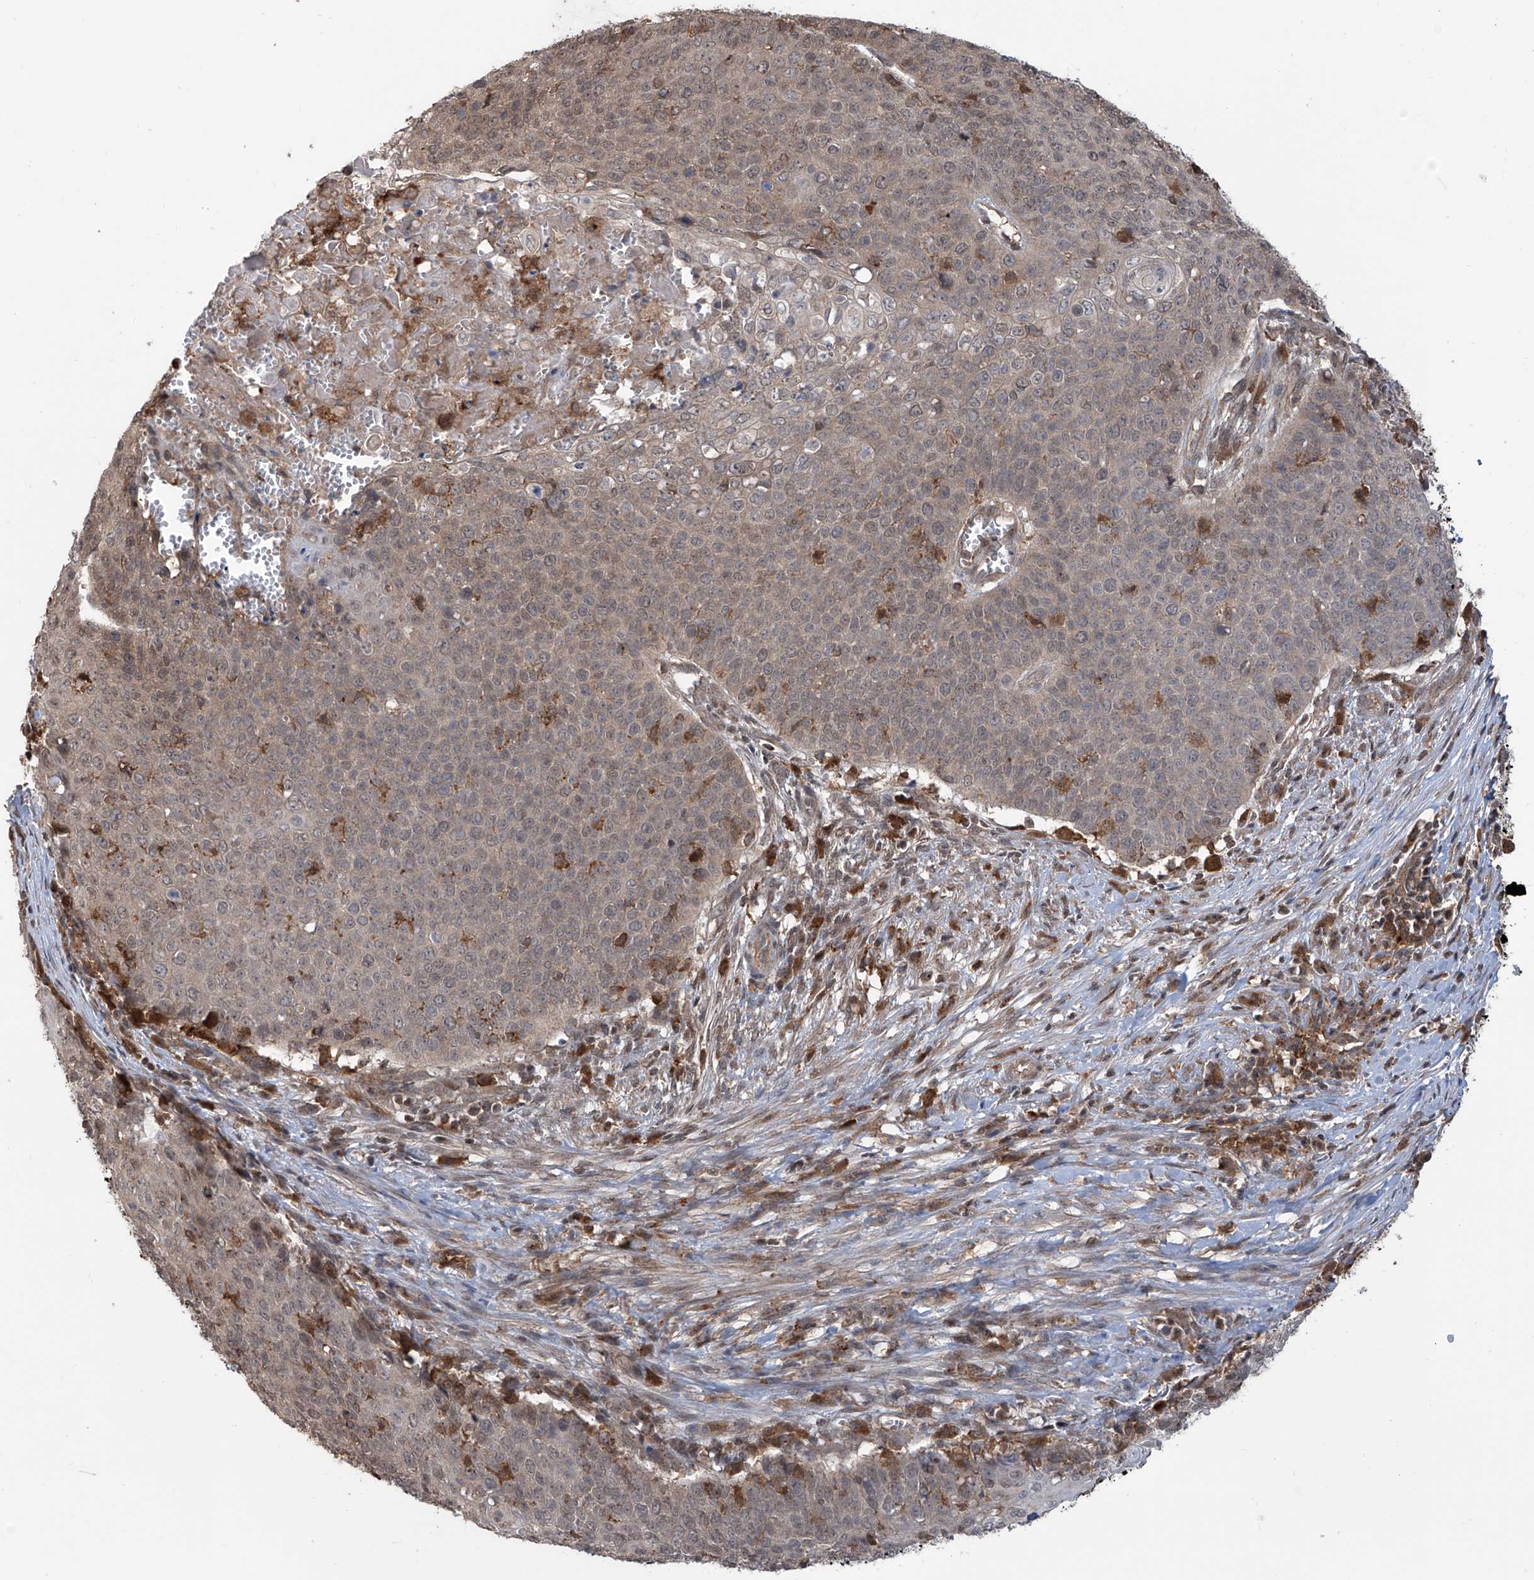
{"staining": {"intensity": "weak", "quantity": "<25%", "location": "cytoplasmic/membranous"}, "tissue": "cervical cancer", "cell_type": "Tumor cells", "image_type": "cancer", "snomed": [{"axis": "morphology", "description": "Squamous cell carcinoma, NOS"}, {"axis": "topography", "description": "Cervix"}], "caption": "Tumor cells show no significant staining in squamous cell carcinoma (cervical). (IHC, brightfield microscopy, high magnification).", "gene": "HOXC8", "patient": {"sex": "female", "age": 39}}